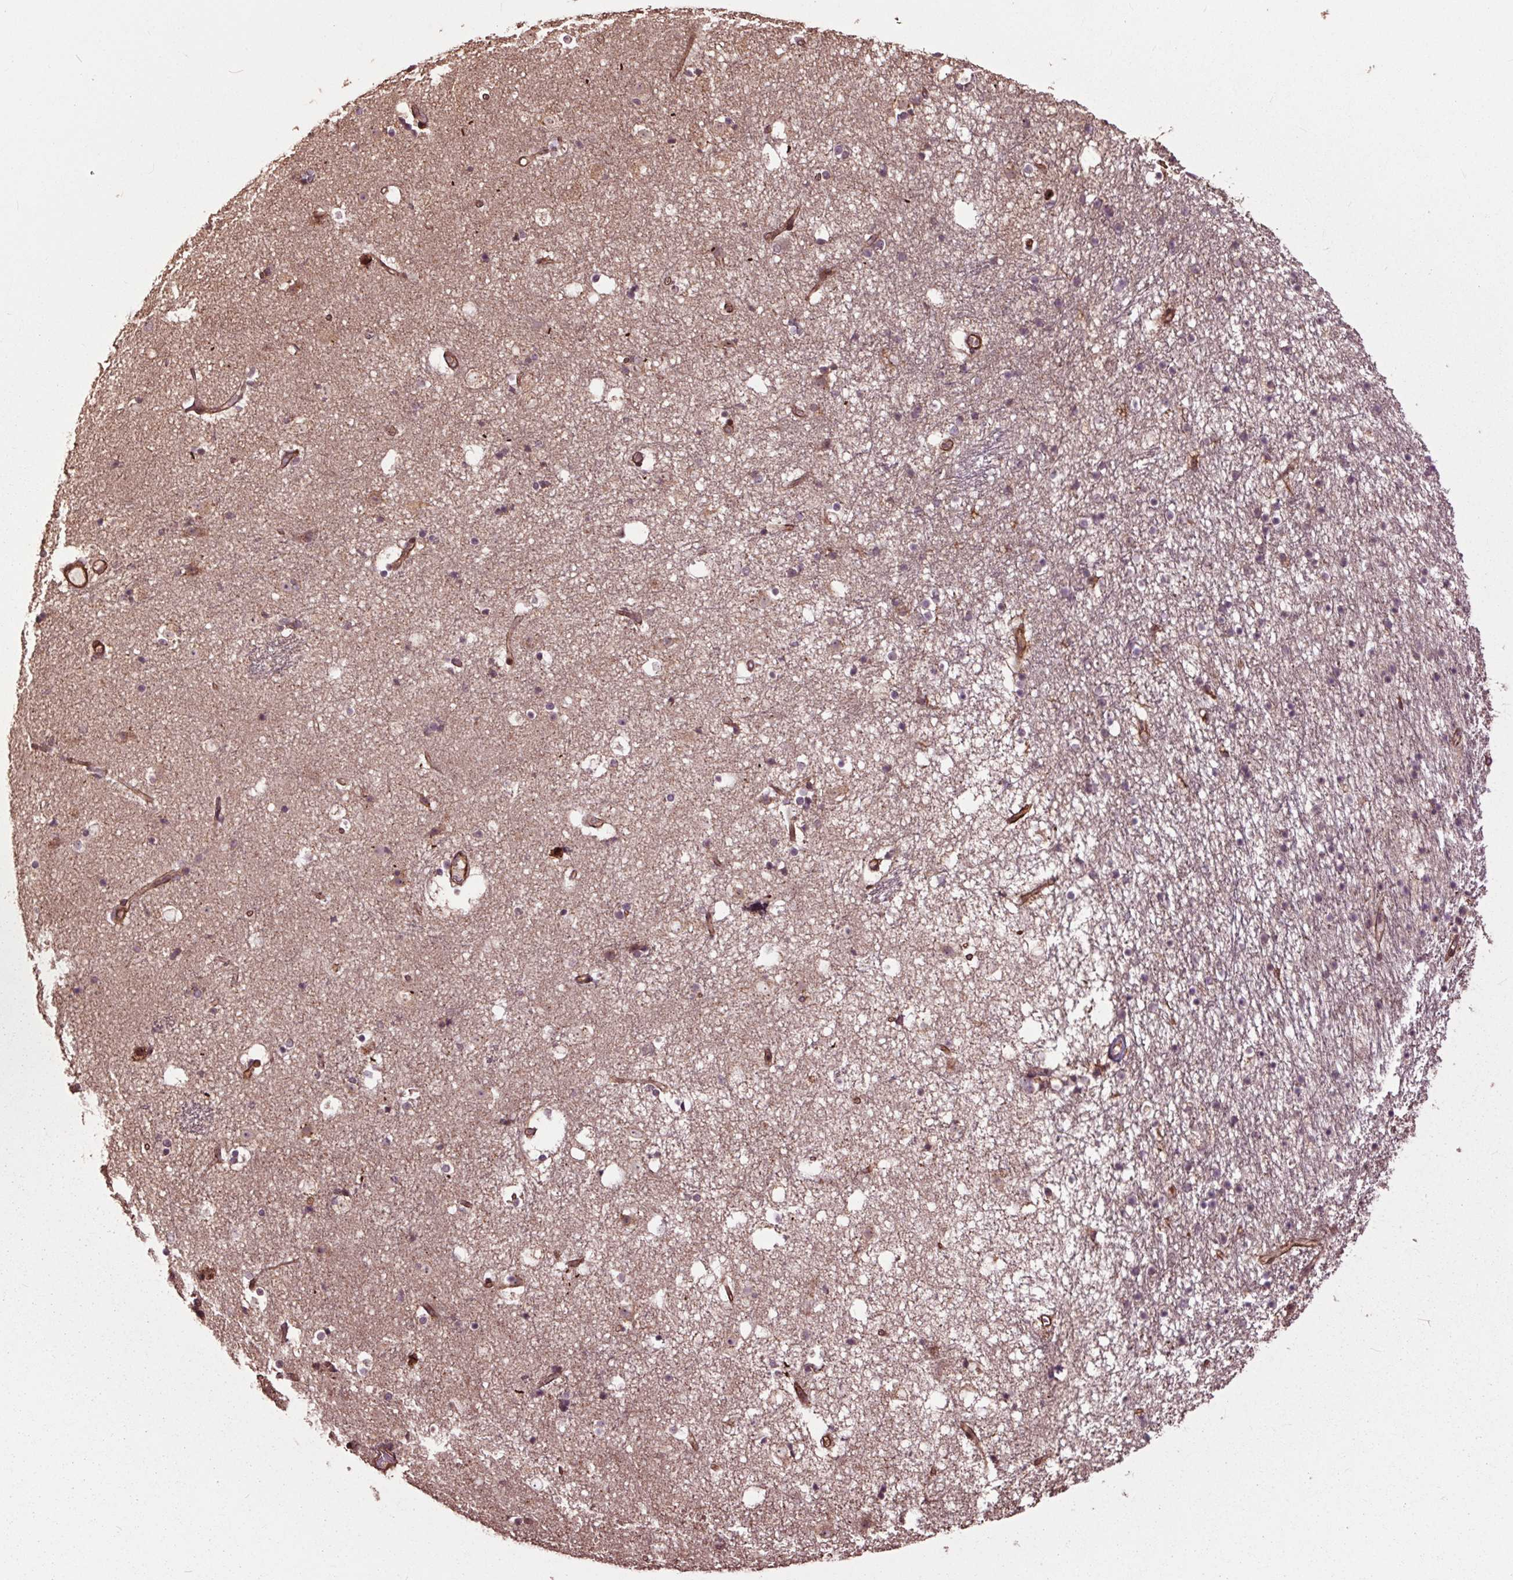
{"staining": {"intensity": "negative", "quantity": "none", "location": "none"}, "tissue": "caudate", "cell_type": "Glial cells", "image_type": "normal", "snomed": [{"axis": "morphology", "description": "Normal tissue, NOS"}, {"axis": "topography", "description": "Lateral ventricle wall"}], "caption": "A micrograph of caudate stained for a protein displays no brown staining in glial cells. (DAB IHC, high magnification).", "gene": "CEP95", "patient": {"sex": "female", "age": 71}}